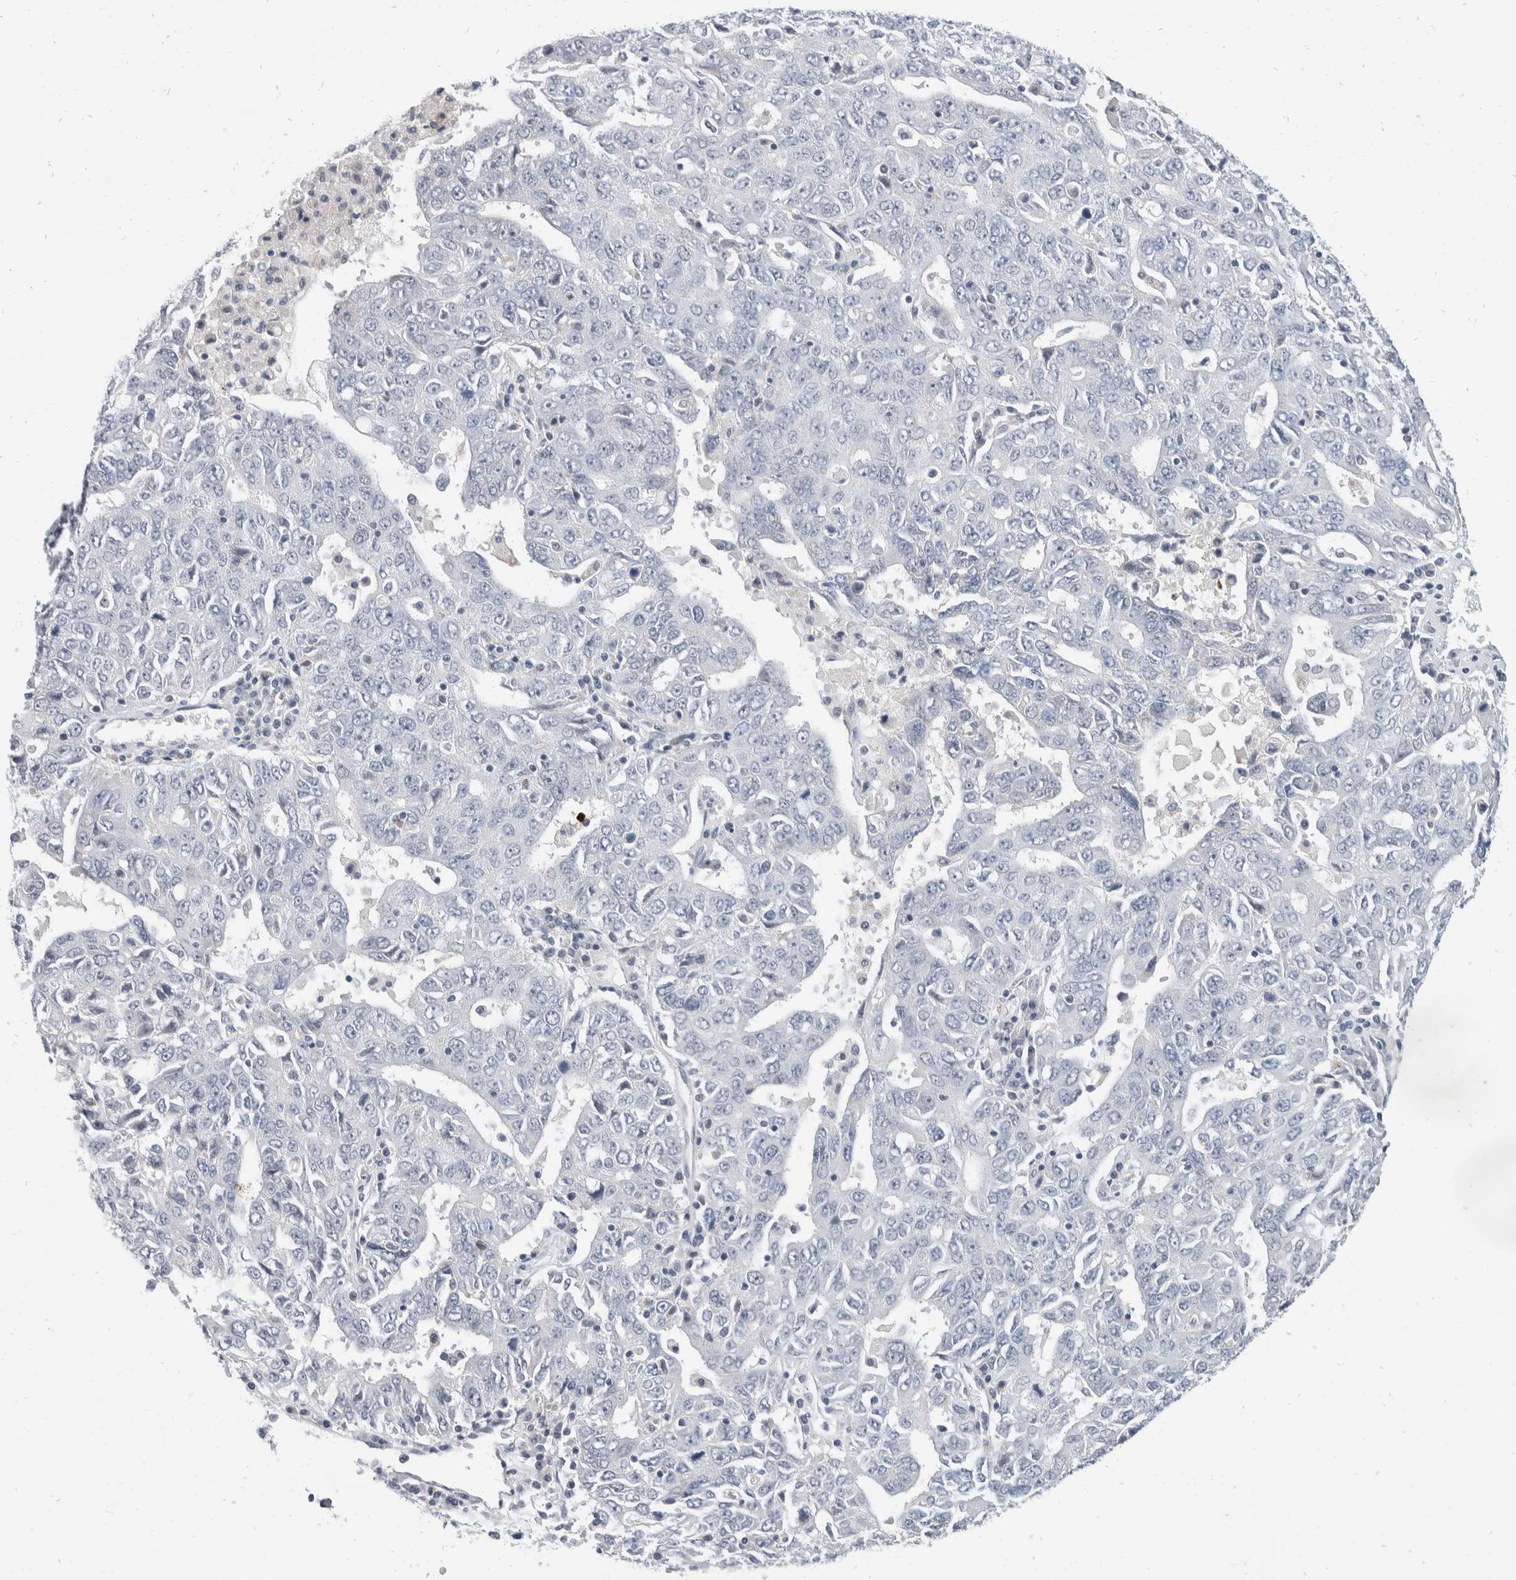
{"staining": {"intensity": "negative", "quantity": "none", "location": "none"}, "tissue": "ovarian cancer", "cell_type": "Tumor cells", "image_type": "cancer", "snomed": [{"axis": "morphology", "description": "Carcinoma, endometroid"}, {"axis": "topography", "description": "Ovary"}], "caption": "Human endometroid carcinoma (ovarian) stained for a protein using IHC shows no staining in tumor cells.", "gene": "CATSPERD", "patient": {"sex": "female", "age": 62}}